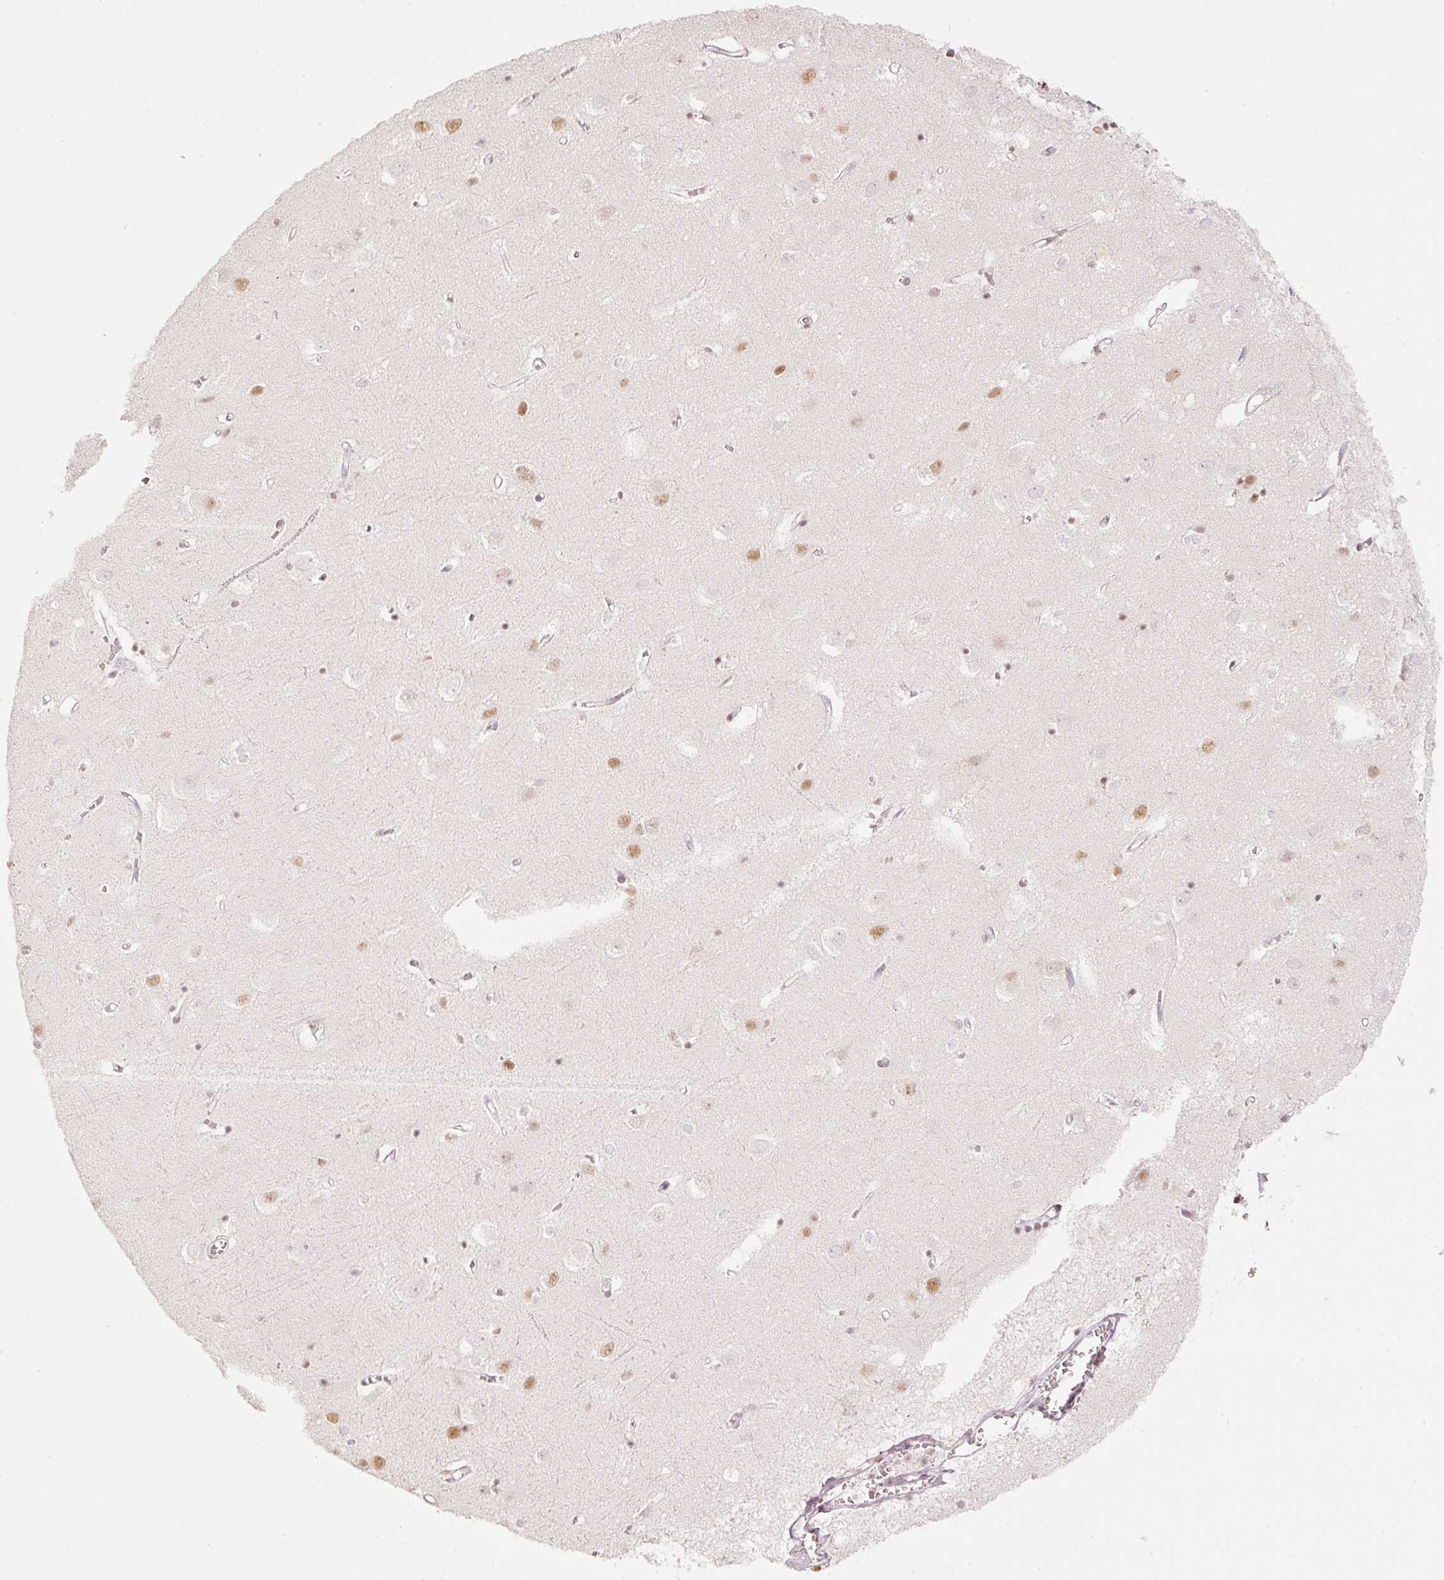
{"staining": {"intensity": "negative", "quantity": "none", "location": "none"}, "tissue": "cerebral cortex", "cell_type": "Endothelial cells", "image_type": "normal", "snomed": [{"axis": "morphology", "description": "Normal tissue, NOS"}, {"axis": "topography", "description": "Cerebral cortex"}], "caption": "Endothelial cells show no significant protein expression in benign cerebral cortex. Nuclei are stained in blue.", "gene": "PPP1R10", "patient": {"sex": "male", "age": 70}}